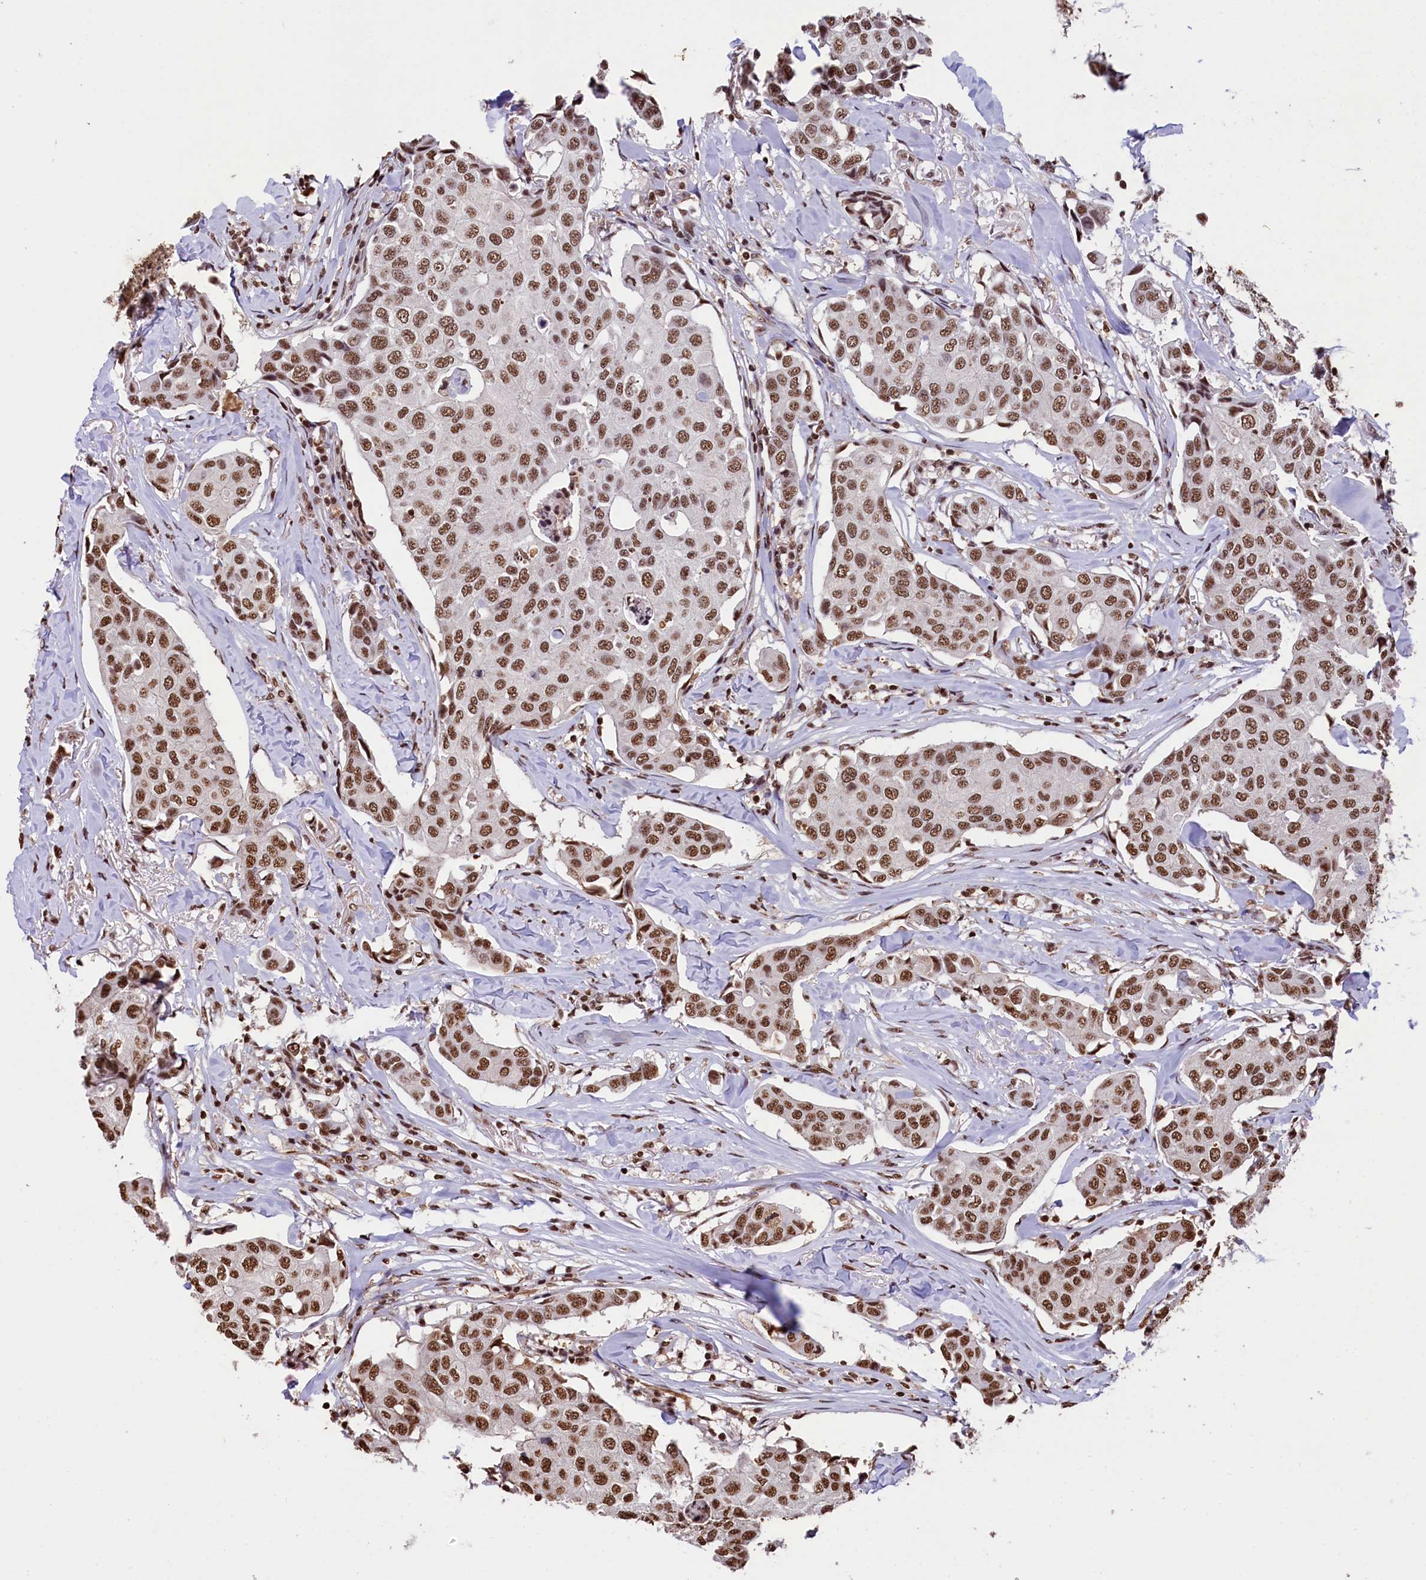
{"staining": {"intensity": "strong", "quantity": ">75%", "location": "nuclear"}, "tissue": "breast cancer", "cell_type": "Tumor cells", "image_type": "cancer", "snomed": [{"axis": "morphology", "description": "Duct carcinoma"}, {"axis": "topography", "description": "Breast"}], "caption": "Immunohistochemistry micrograph of neoplastic tissue: human breast cancer stained using immunohistochemistry demonstrates high levels of strong protein expression localized specifically in the nuclear of tumor cells, appearing as a nuclear brown color.", "gene": "SNRPD2", "patient": {"sex": "female", "age": 80}}